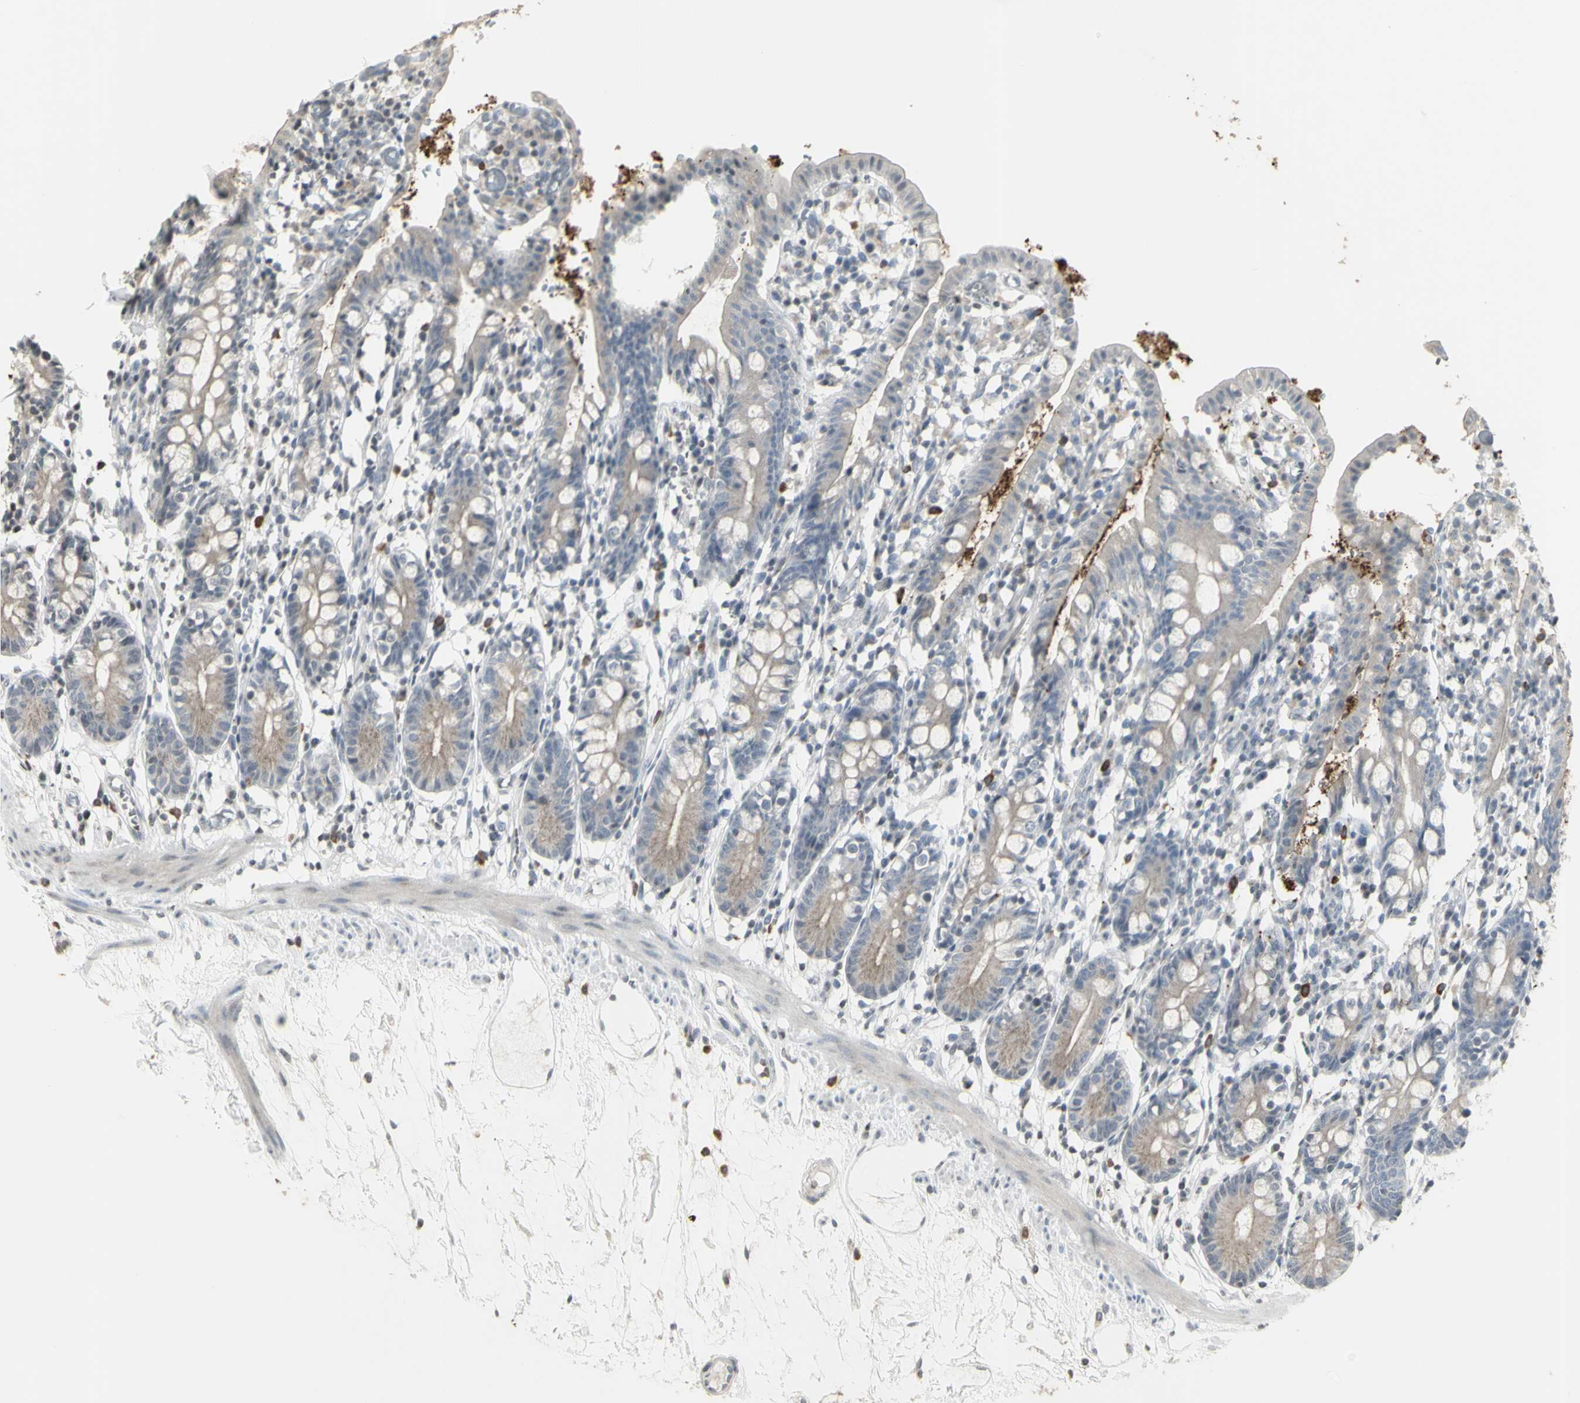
{"staining": {"intensity": "weak", "quantity": "<25%", "location": "cytoplasmic/membranous"}, "tissue": "small intestine", "cell_type": "Glandular cells", "image_type": "normal", "snomed": [{"axis": "morphology", "description": "Normal tissue, NOS"}, {"axis": "morphology", "description": "Cystadenocarcinoma, serous, Metastatic site"}, {"axis": "topography", "description": "Small intestine"}], "caption": "Immunohistochemistry (IHC) image of benign small intestine: human small intestine stained with DAB exhibits no significant protein staining in glandular cells. (Stains: DAB immunohistochemistry with hematoxylin counter stain, Microscopy: brightfield microscopy at high magnification).", "gene": "MUC5AC", "patient": {"sex": "female", "age": 61}}